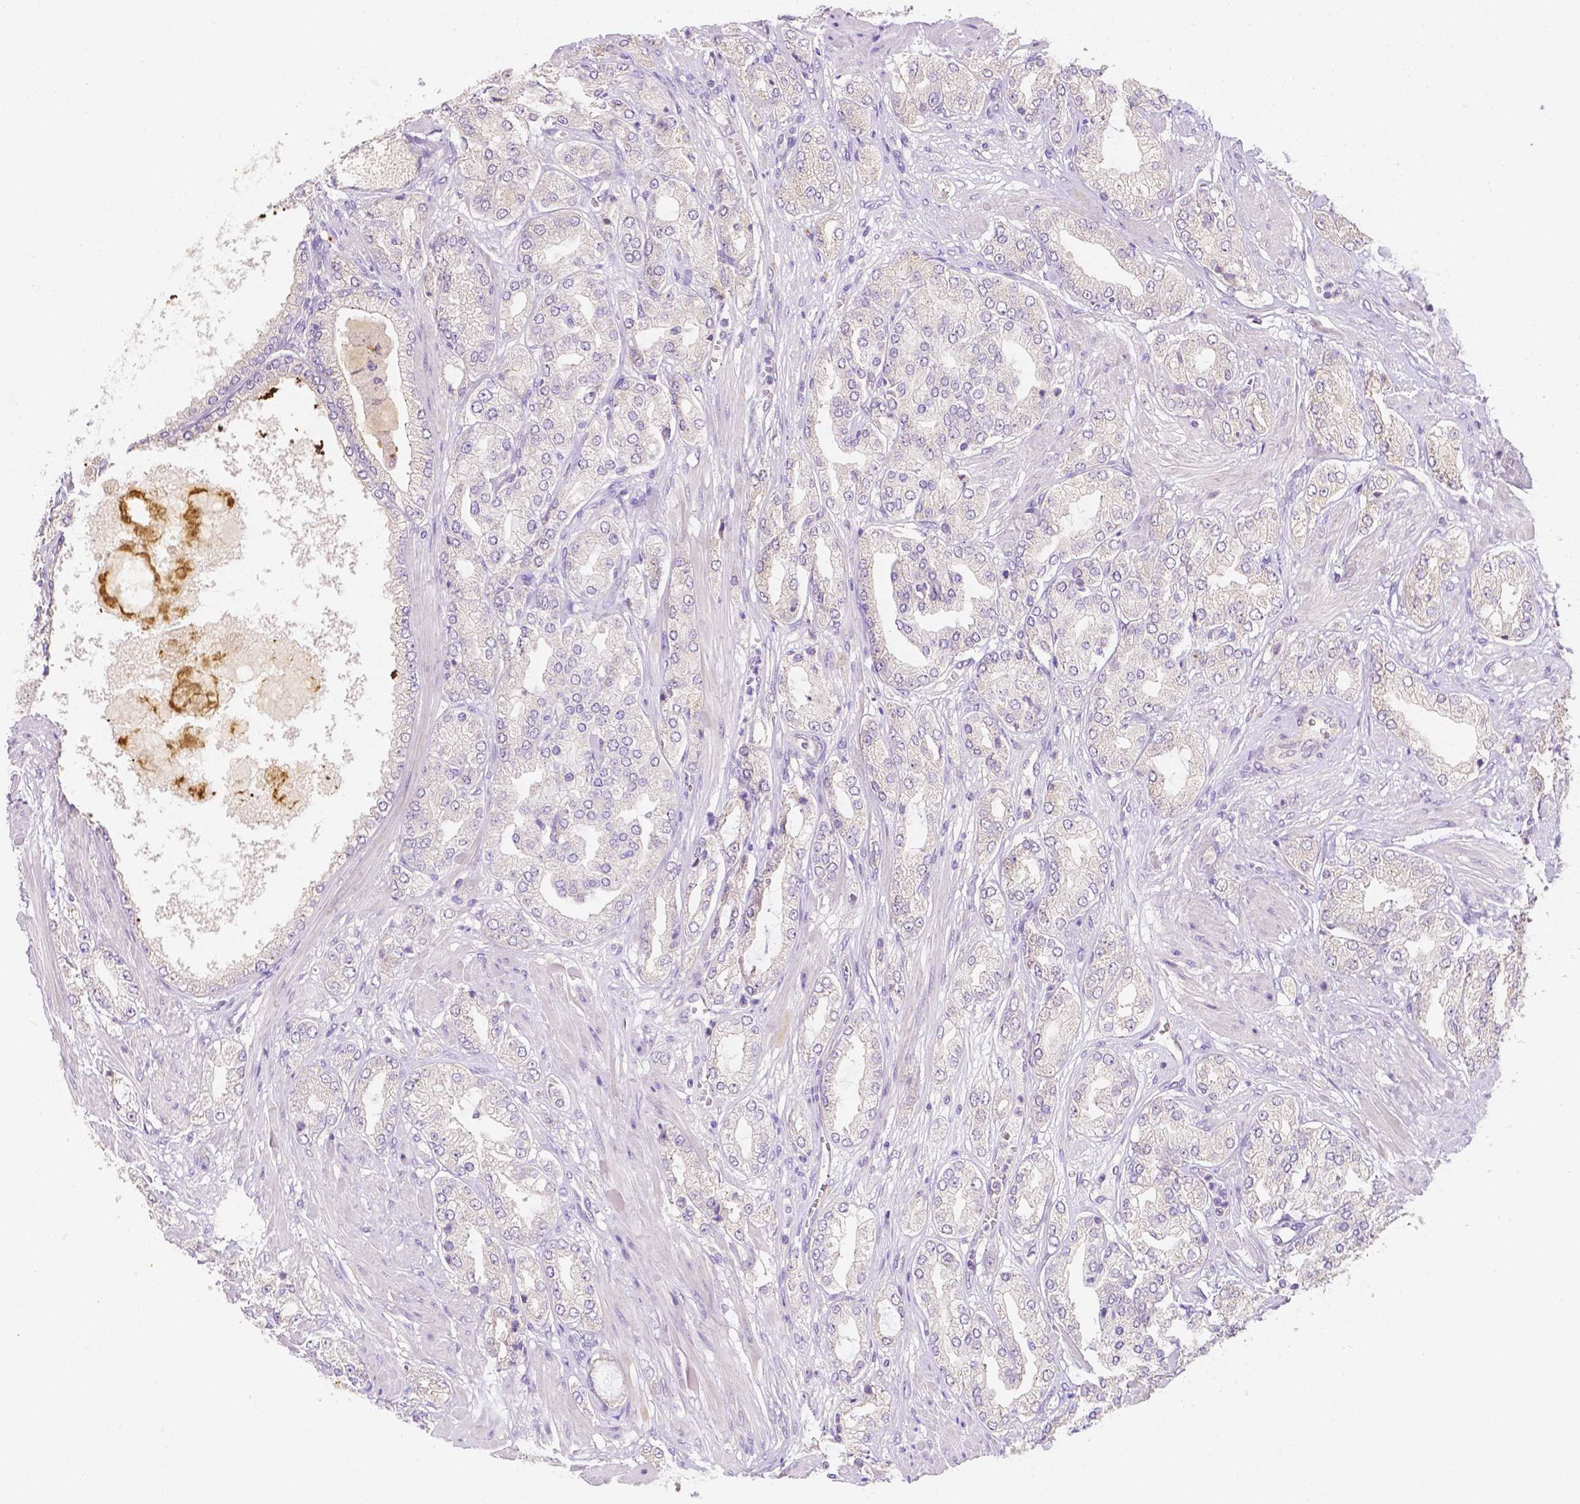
{"staining": {"intensity": "negative", "quantity": "none", "location": "none"}, "tissue": "prostate cancer", "cell_type": "Tumor cells", "image_type": "cancer", "snomed": [{"axis": "morphology", "description": "Adenocarcinoma, High grade"}, {"axis": "topography", "description": "Prostate"}], "caption": "High magnification brightfield microscopy of prostate cancer stained with DAB (3,3'-diaminobenzidine) (brown) and counterstained with hematoxylin (blue): tumor cells show no significant staining.", "gene": "C10orf67", "patient": {"sex": "male", "age": 68}}